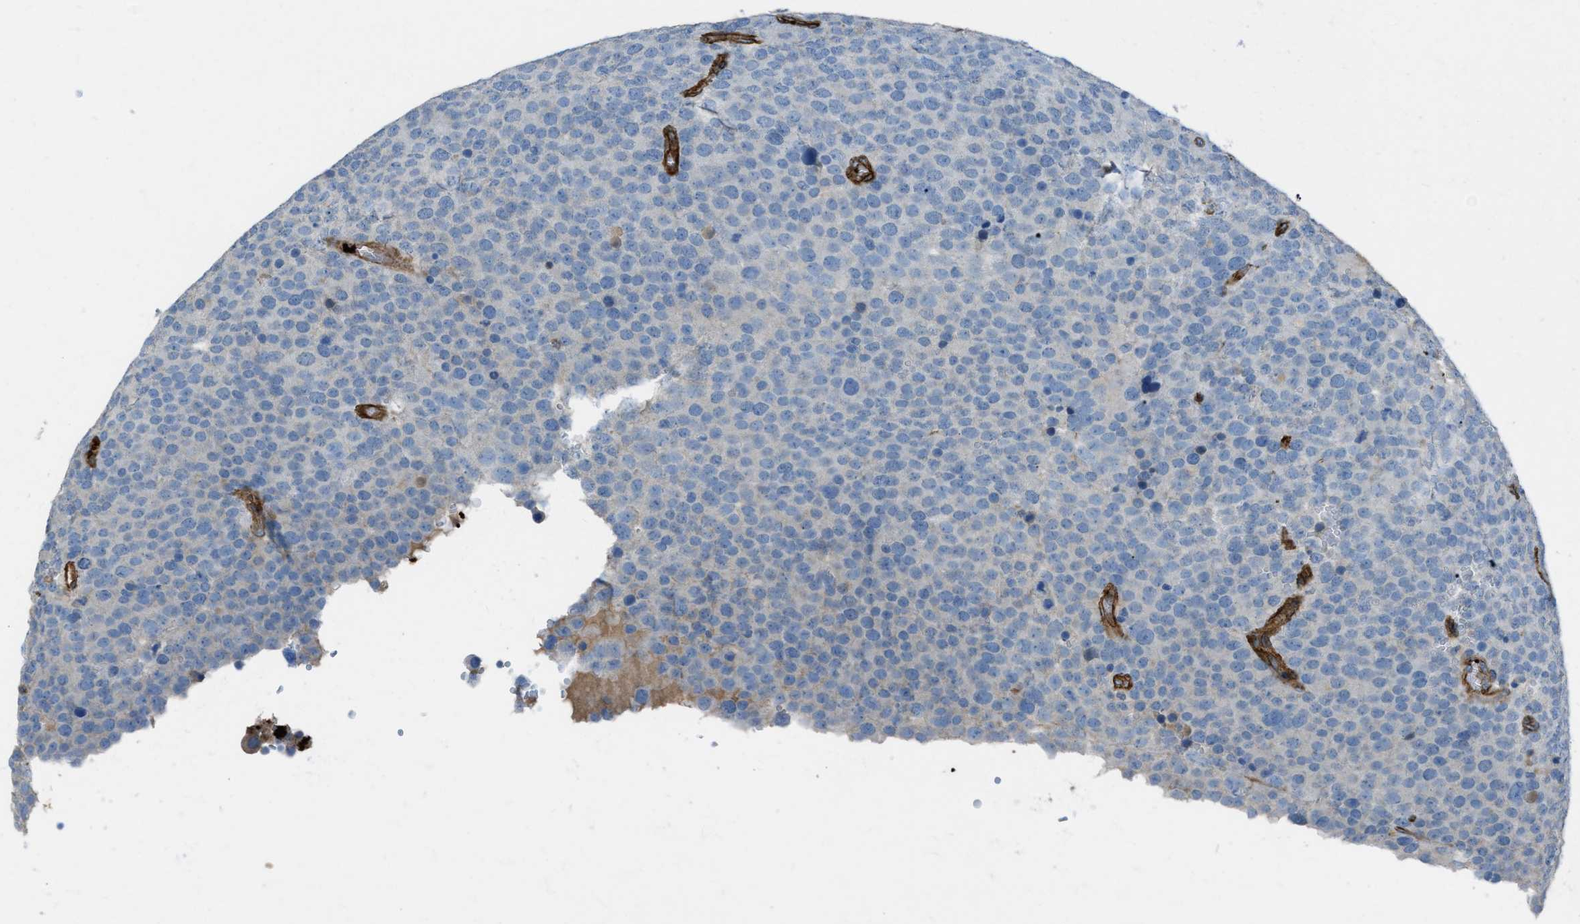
{"staining": {"intensity": "negative", "quantity": "none", "location": "none"}, "tissue": "testis cancer", "cell_type": "Tumor cells", "image_type": "cancer", "snomed": [{"axis": "morphology", "description": "Normal tissue, NOS"}, {"axis": "morphology", "description": "Seminoma, NOS"}, {"axis": "topography", "description": "Testis"}], "caption": "Immunohistochemistry (IHC) histopathology image of neoplastic tissue: testis cancer (seminoma) stained with DAB exhibits no significant protein positivity in tumor cells.", "gene": "SLC22A15", "patient": {"sex": "male", "age": 71}}